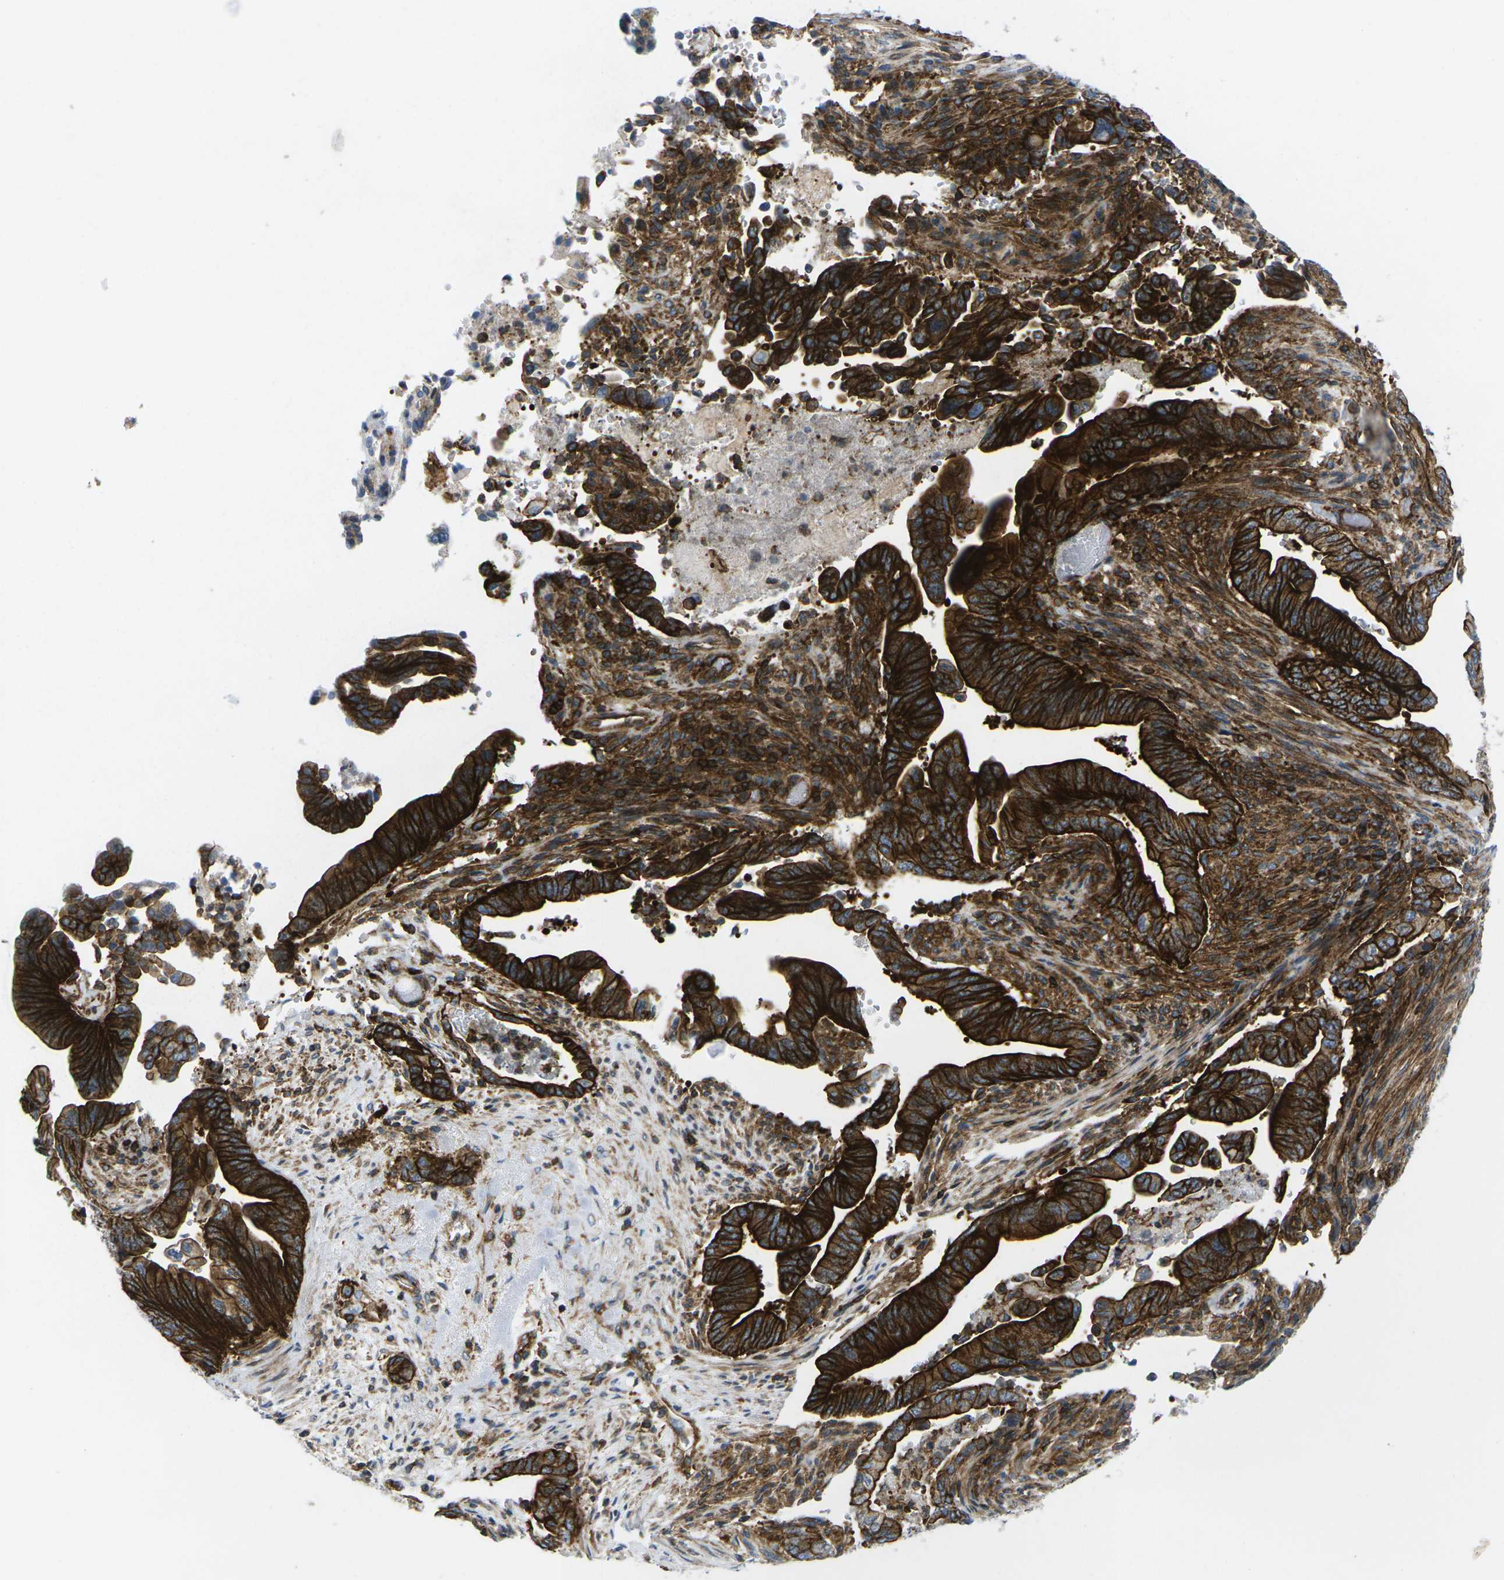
{"staining": {"intensity": "strong", "quantity": ">75%", "location": "cytoplasmic/membranous"}, "tissue": "pancreatic cancer", "cell_type": "Tumor cells", "image_type": "cancer", "snomed": [{"axis": "morphology", "description": "Adenocarcinoma, NOS"}, {"axis": "topography", "description": "Pancreas"}], "caption": "An image of adenocarcinoma (pancreatic) stained for a protein demonstrates strong cytoplasmic/membranous brown staining in tumor cells. (Brightfield microscopy of DAB IHC at high magnification).", "gene": "IQGAP1", "patient": {"sex": "male", "age": 70}}